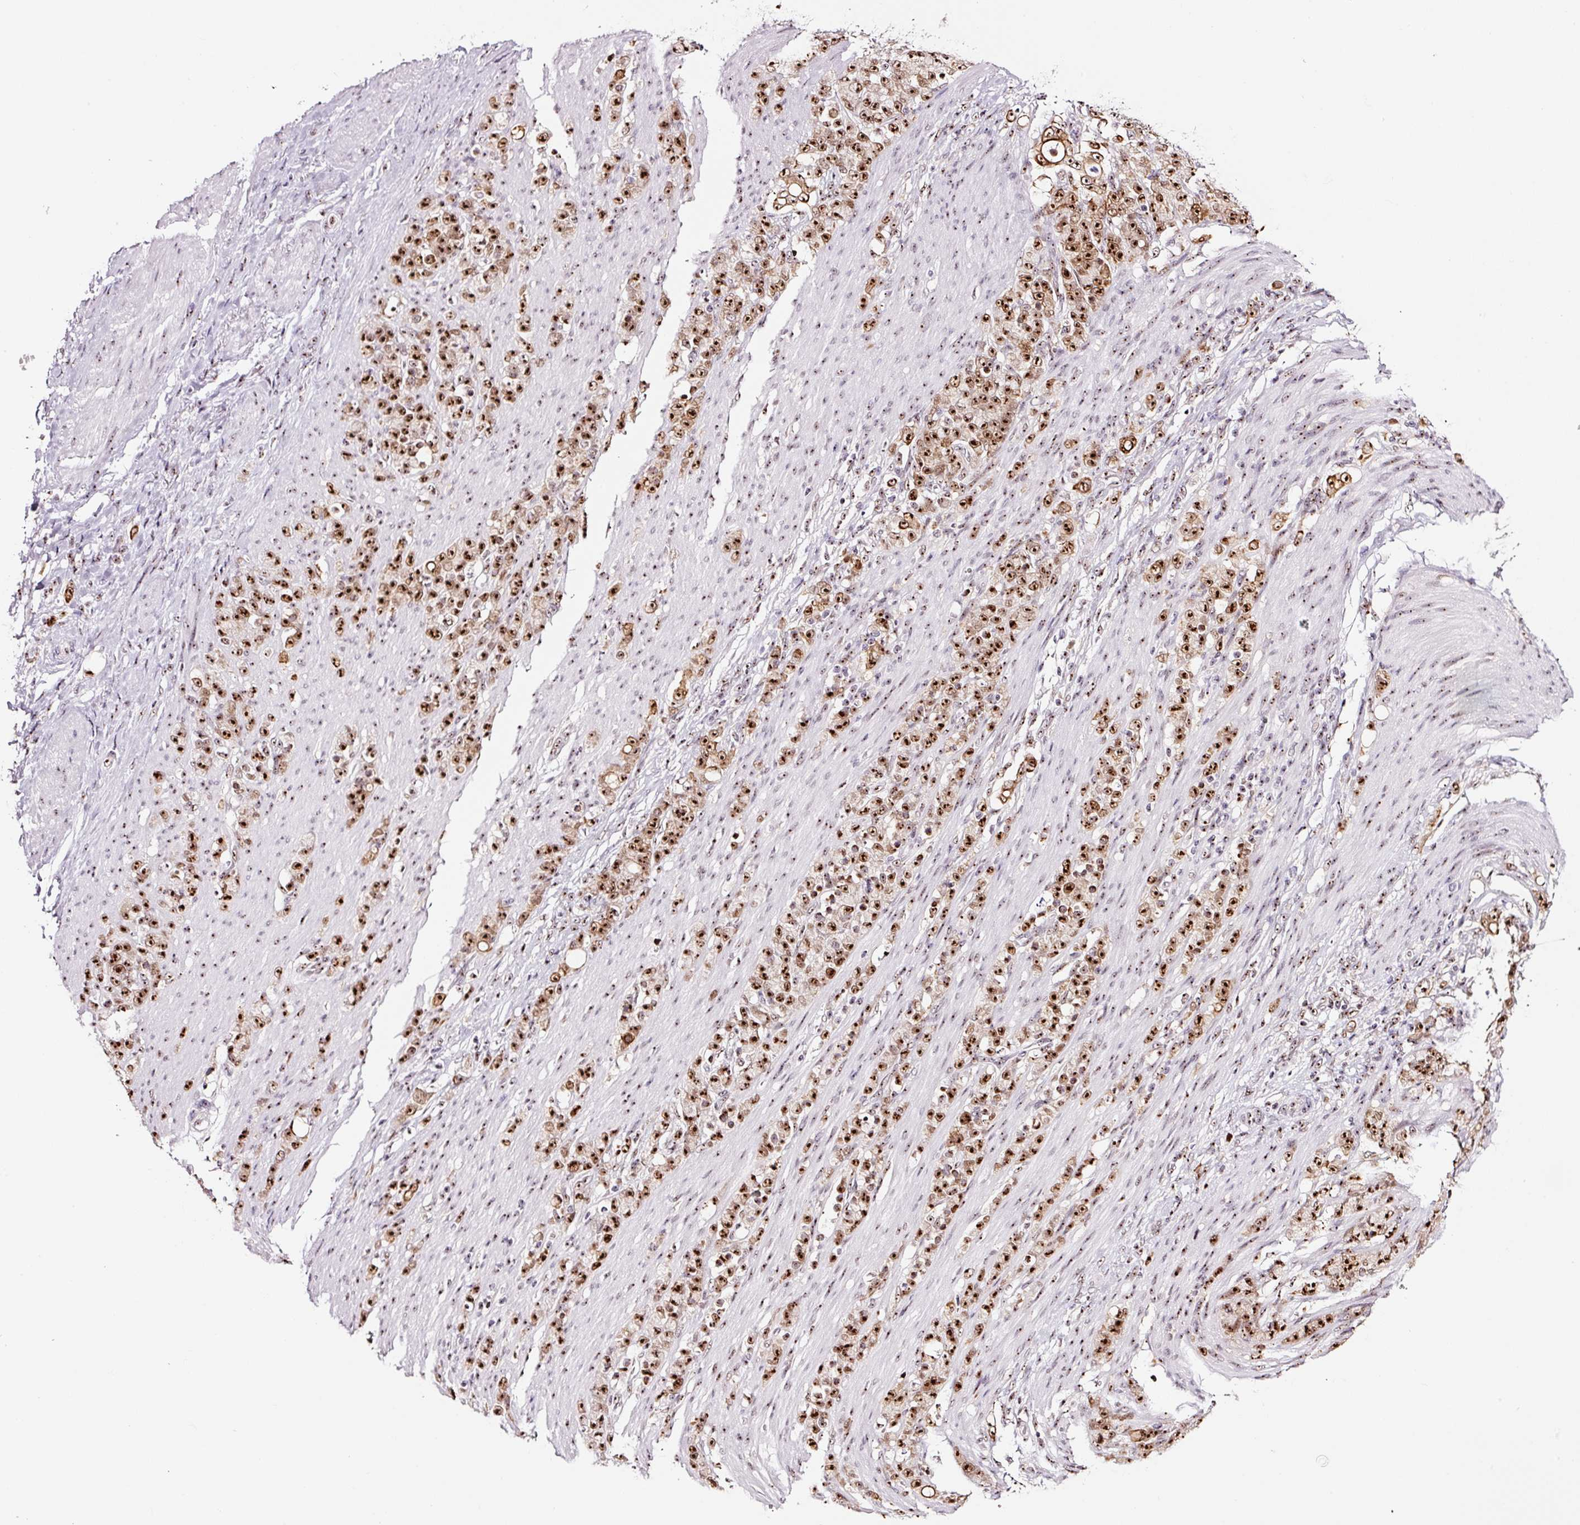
{"staining": {"intensity": "moderate", "quantity": ">75%", "location": "cytoplasmic/membranous,nuclear"}, "tissue": "stomach cancer", "cell_type": "Tumor cells", "image_type": "cancer", "snomed": [{"axis": "morphology", "description": "Adenocarcinoma, NOS"}, {"axis": "topography", "description": "Stomach"}], "caption": "IHC (DAB (3,3'-diaminobenzidine)) staining of stomach cancer displays moderate cytoplasmic/membranous and nuclear protein positivity in about >75% of tumor cells.", "gene": "GNL3", "patient": {"sex": "female", "age": 79}}